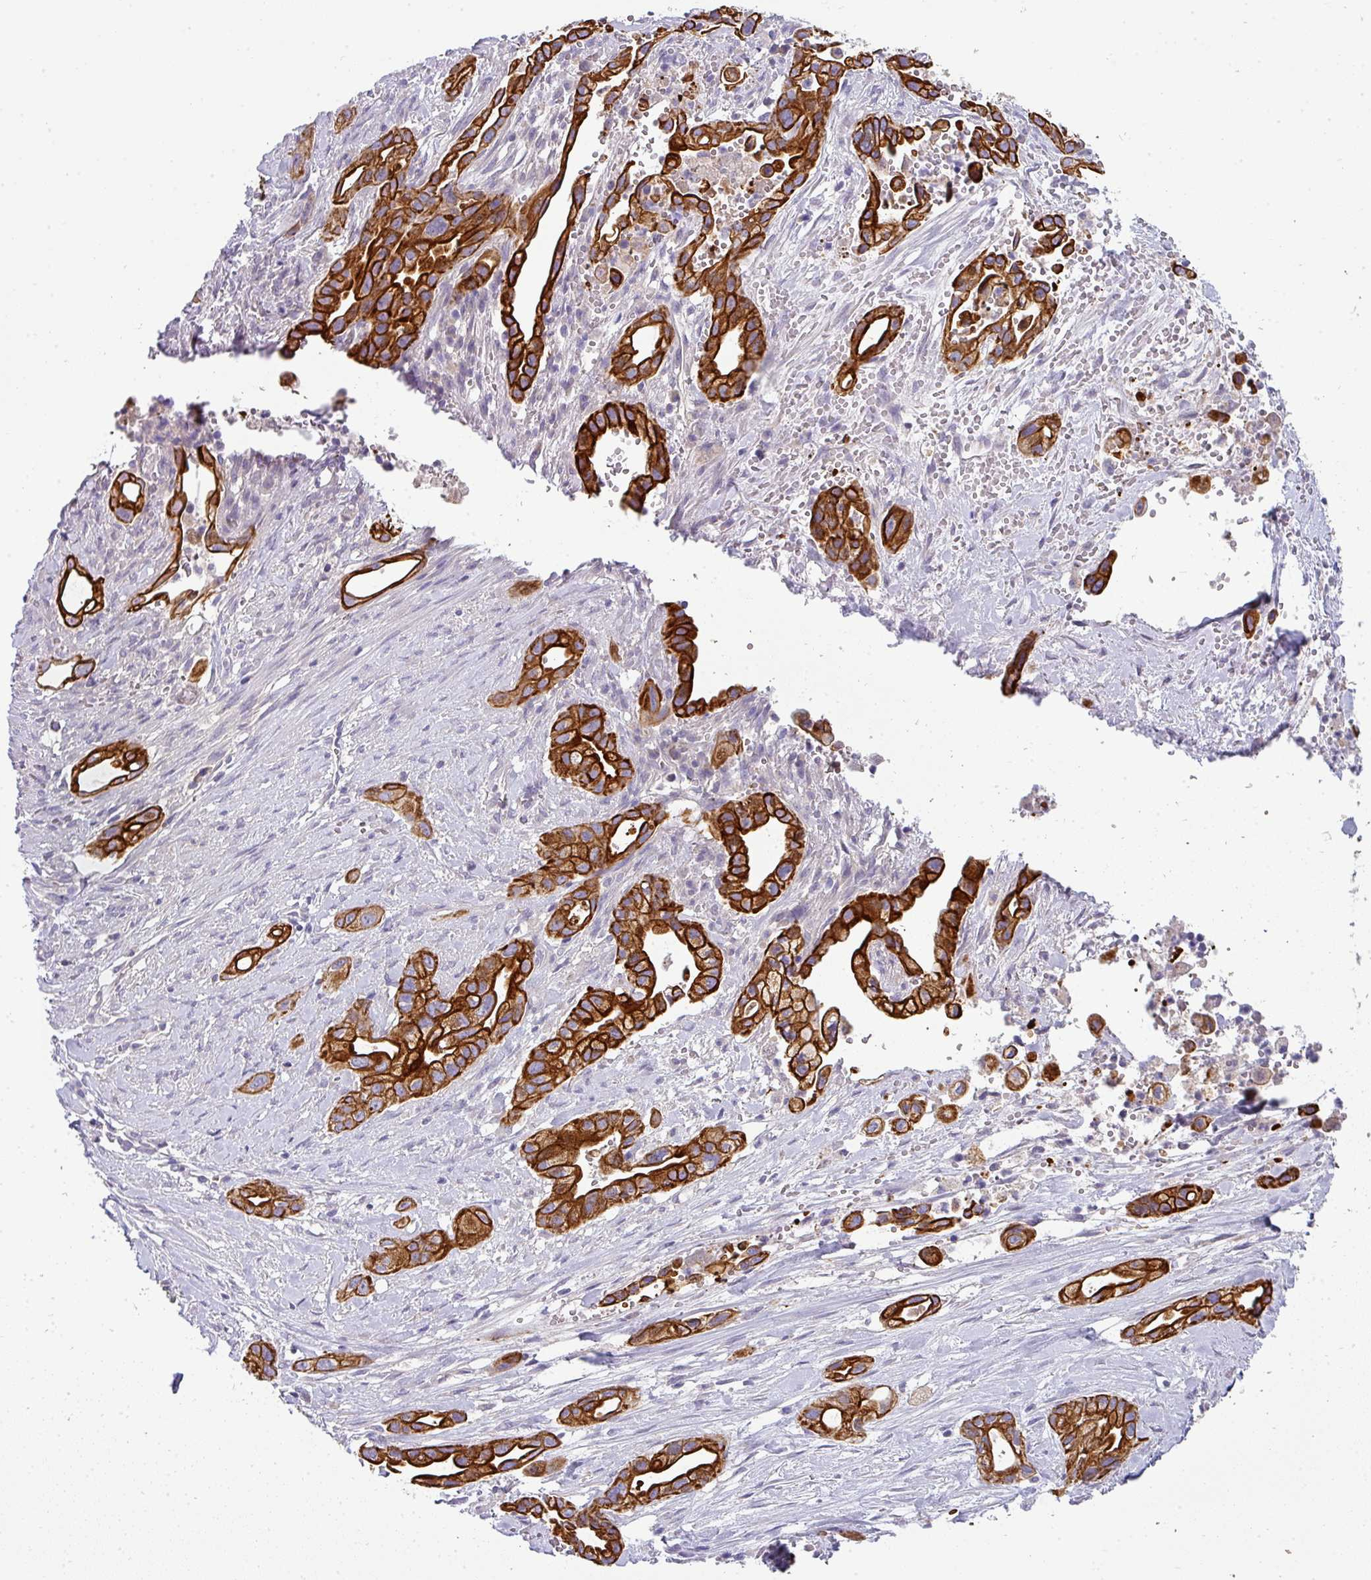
{"staining": {"intensity": "strong", "quantity": ">75%", "location": "cytoplasmic/membranous"}, "tissue": "pancreatic cancer", "cell_type": "Tumor cells", "image_type": "cancer", "snomed": [{"axis": "morphology", "description": "Adenocarcinoma, NOS"}, {"axis": "topography", "description": "Pancreas"}], "caption": "Adenocarcinoma (pancreatic) tissue demonstrates strong cytoplasmic/membranous positivity in about >75% of tumor cells, visualized by immunohistochemistry.", "gene": "ASXL3", "patient": {"sex": "male", "age": 44}}